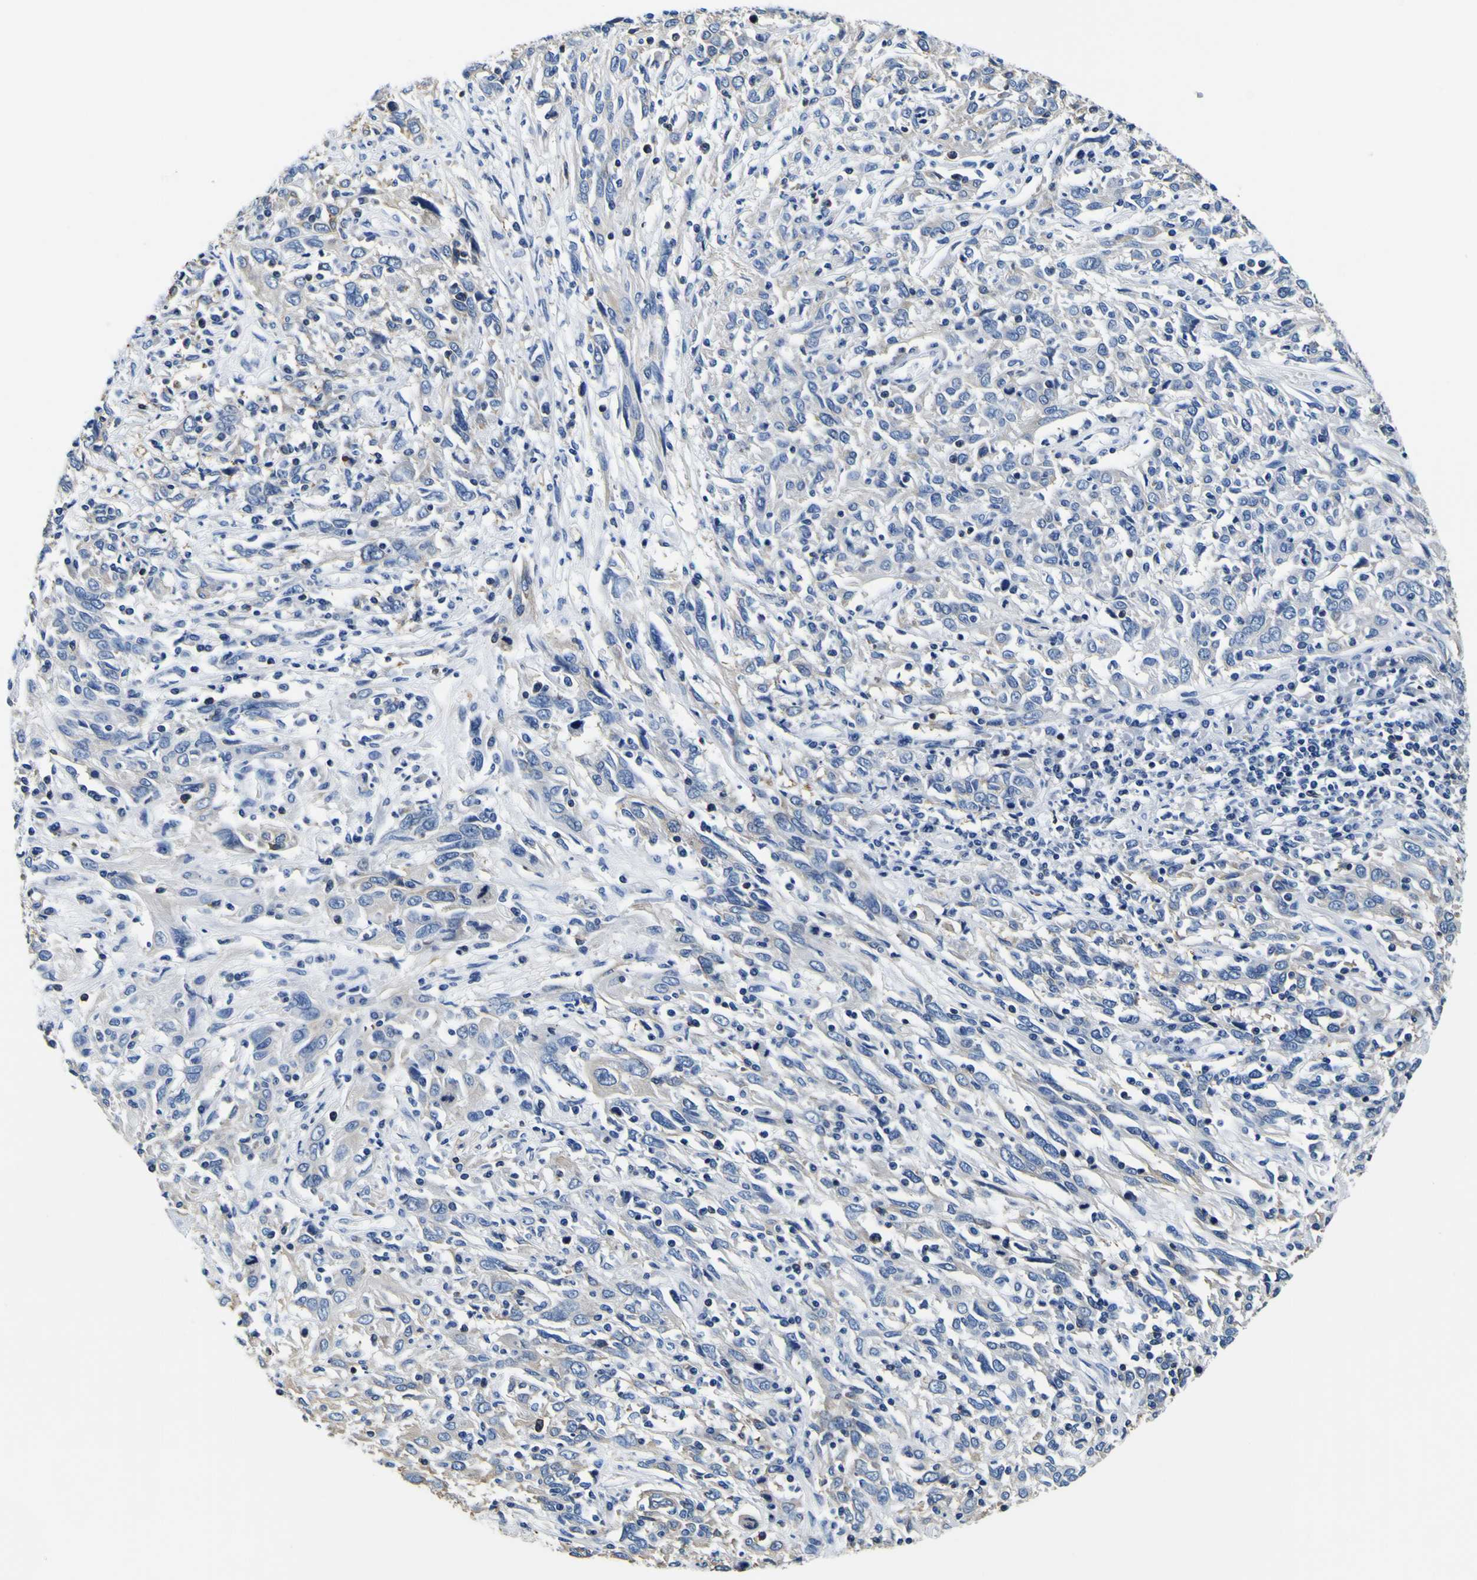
{"staining": {"intensity": "negative", "quantity": "none", "location": "none"}, "tissue": "cervical cancer", "cell_type": "Tumor cells", "image_type": "cancer", "snomed": [{"axis": "morphology", "description": "Squamous cell carcinoma, NOS"}, {"axis": "topography", "description": "Cervix"}], "caption": "Immunohistochemistry (IHC) micrograph of neoplastic tissue: human cervical cancer (squamous cell carcinoma) stained with DAB (3,3'-diaminobenzidine) exhibits no significant protein expression in tumor cells.", "gene": "TUBA1B", "patient": {"sex": "female", "age": 46}}